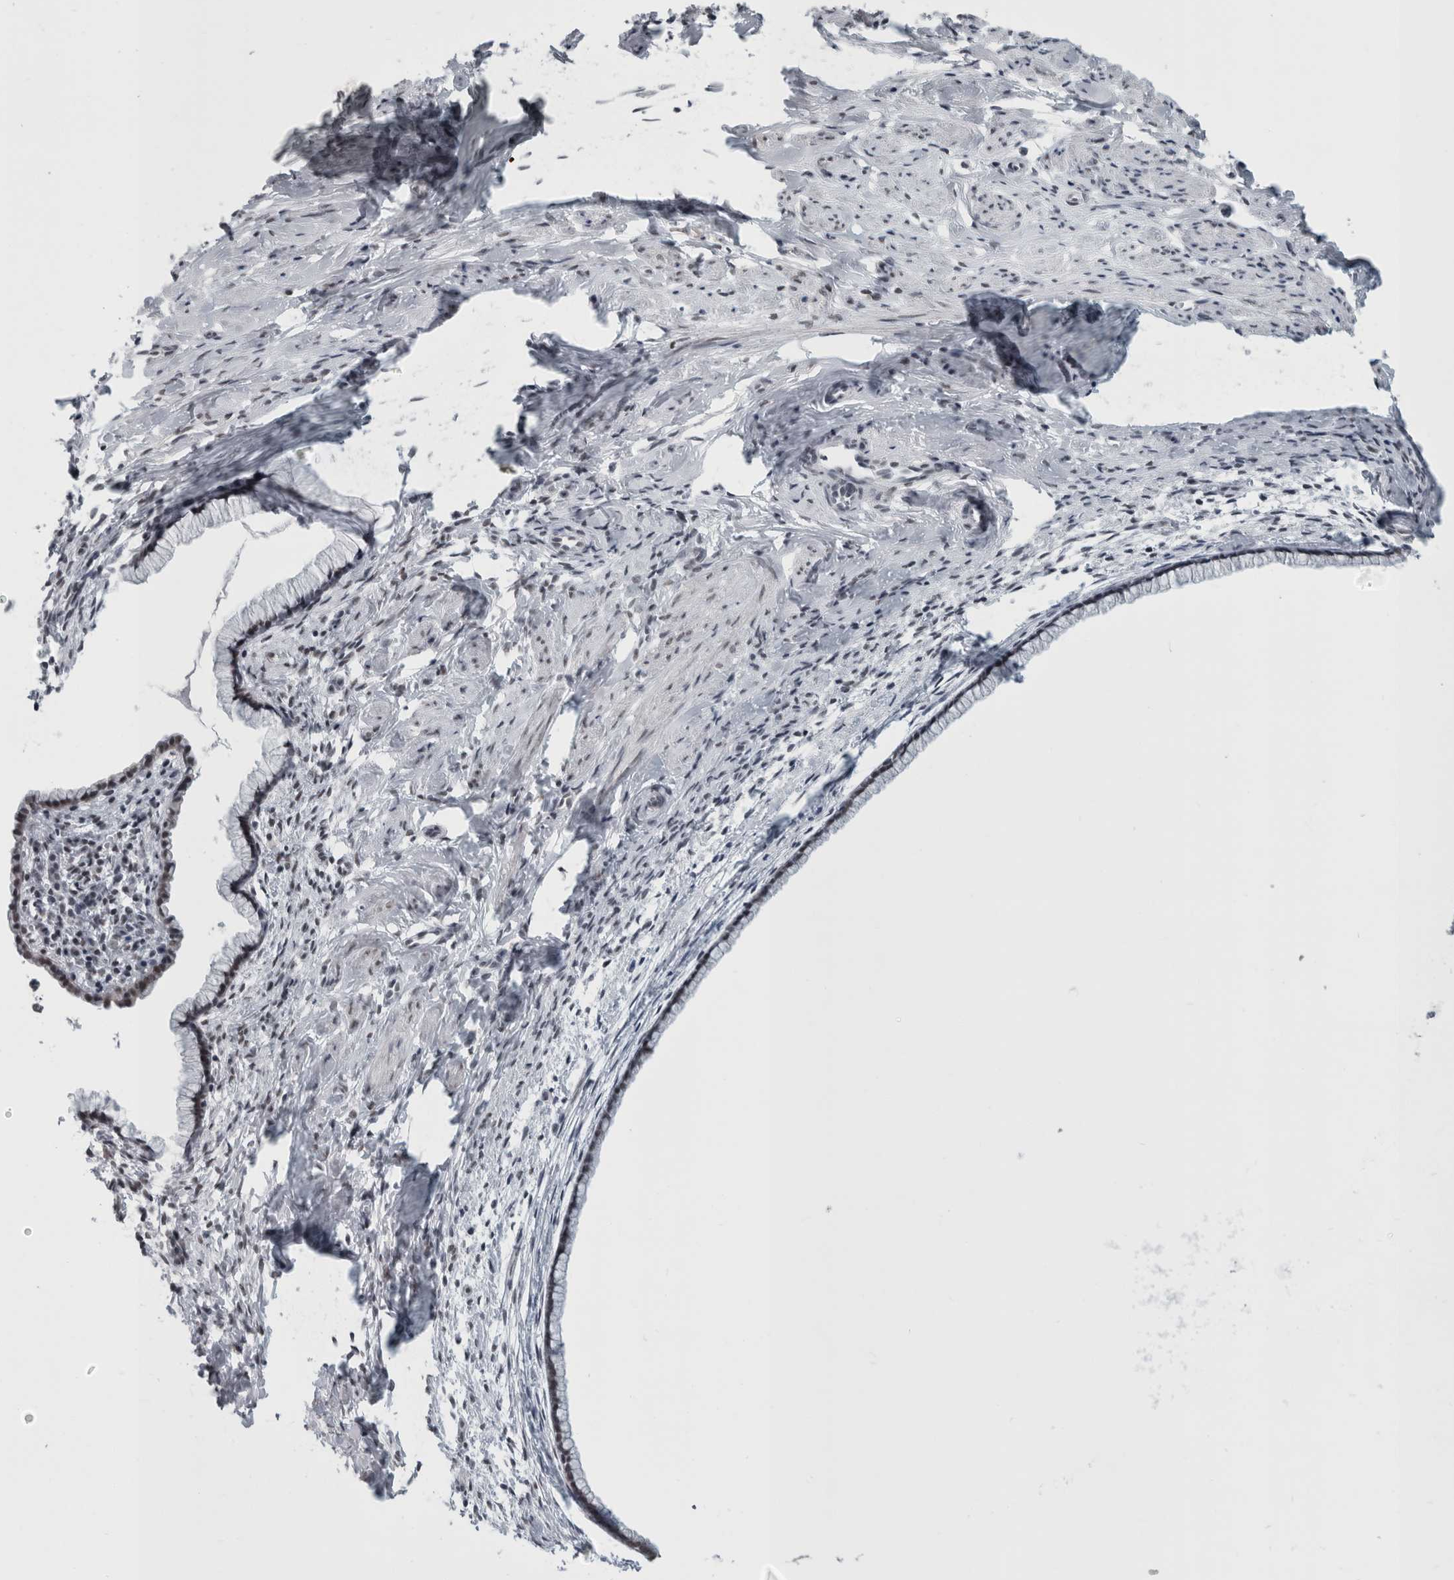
{"staining": {"intensity": "weak", "quantity": "25%-75%", "location": "nuclear"}, "tissue": "cervix", "cell_type": "Glandular cells", "image_type": "normal", "snomed": [{"axis": "morphology", "description": "Normal tissue, NOS"}, {"axis": "topography", "description": "Cervix"}], "caption": "Brown immunohistochemical staining in benign human cervix demonstrates weak nuclear expression in about 25%-75% of glandular cells. The staining is performed using DAB brown chromogen to label protein expression. The nuclei are counter-stained blue using hematoxylin.", "gene": "ARID4B", "patient": {"sex": "female", "age": 75}}